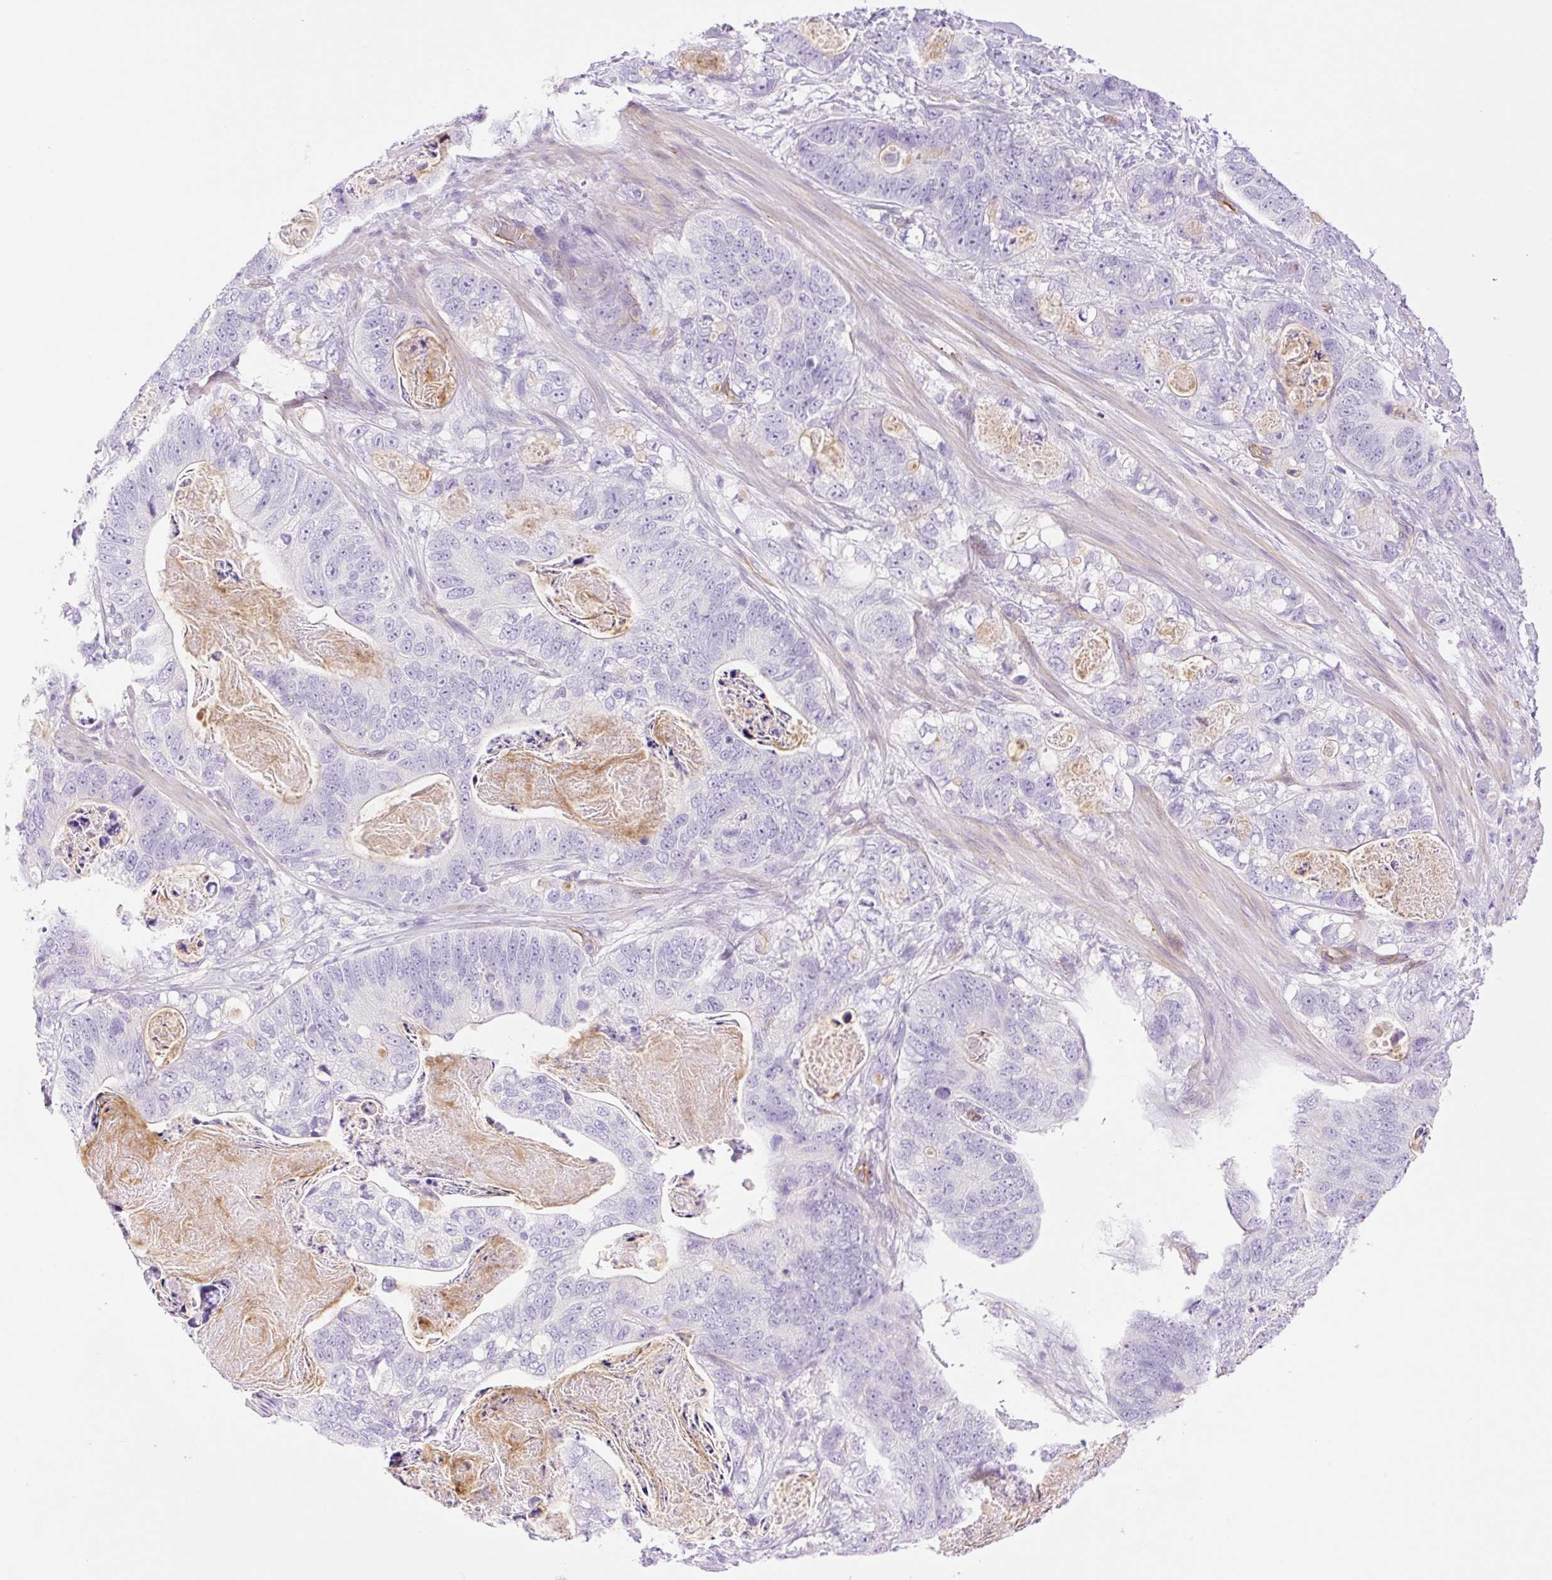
{"staining": {"intensity": "negative", "quantity": "none", "location": "none"}, "tissue": "stomach cancer", "cell_type": "Tumor cells", "image_type": "cancer", "snomed": [{"axis": "morphology", "description": "Normal tissue, NOS"}, {"axis": "morphology", "description": "Adenocarcinoma, NOS"}, {"axis": "topography", "description": "Stomach"}], "caption": "This is an immunohistochemistry (IHC) histopathology image of human adenocarcinoma (stomach). There is no expression in tumor cells.", "gene": "EHD3", "patient": {"sex": "female", "age": 89}}